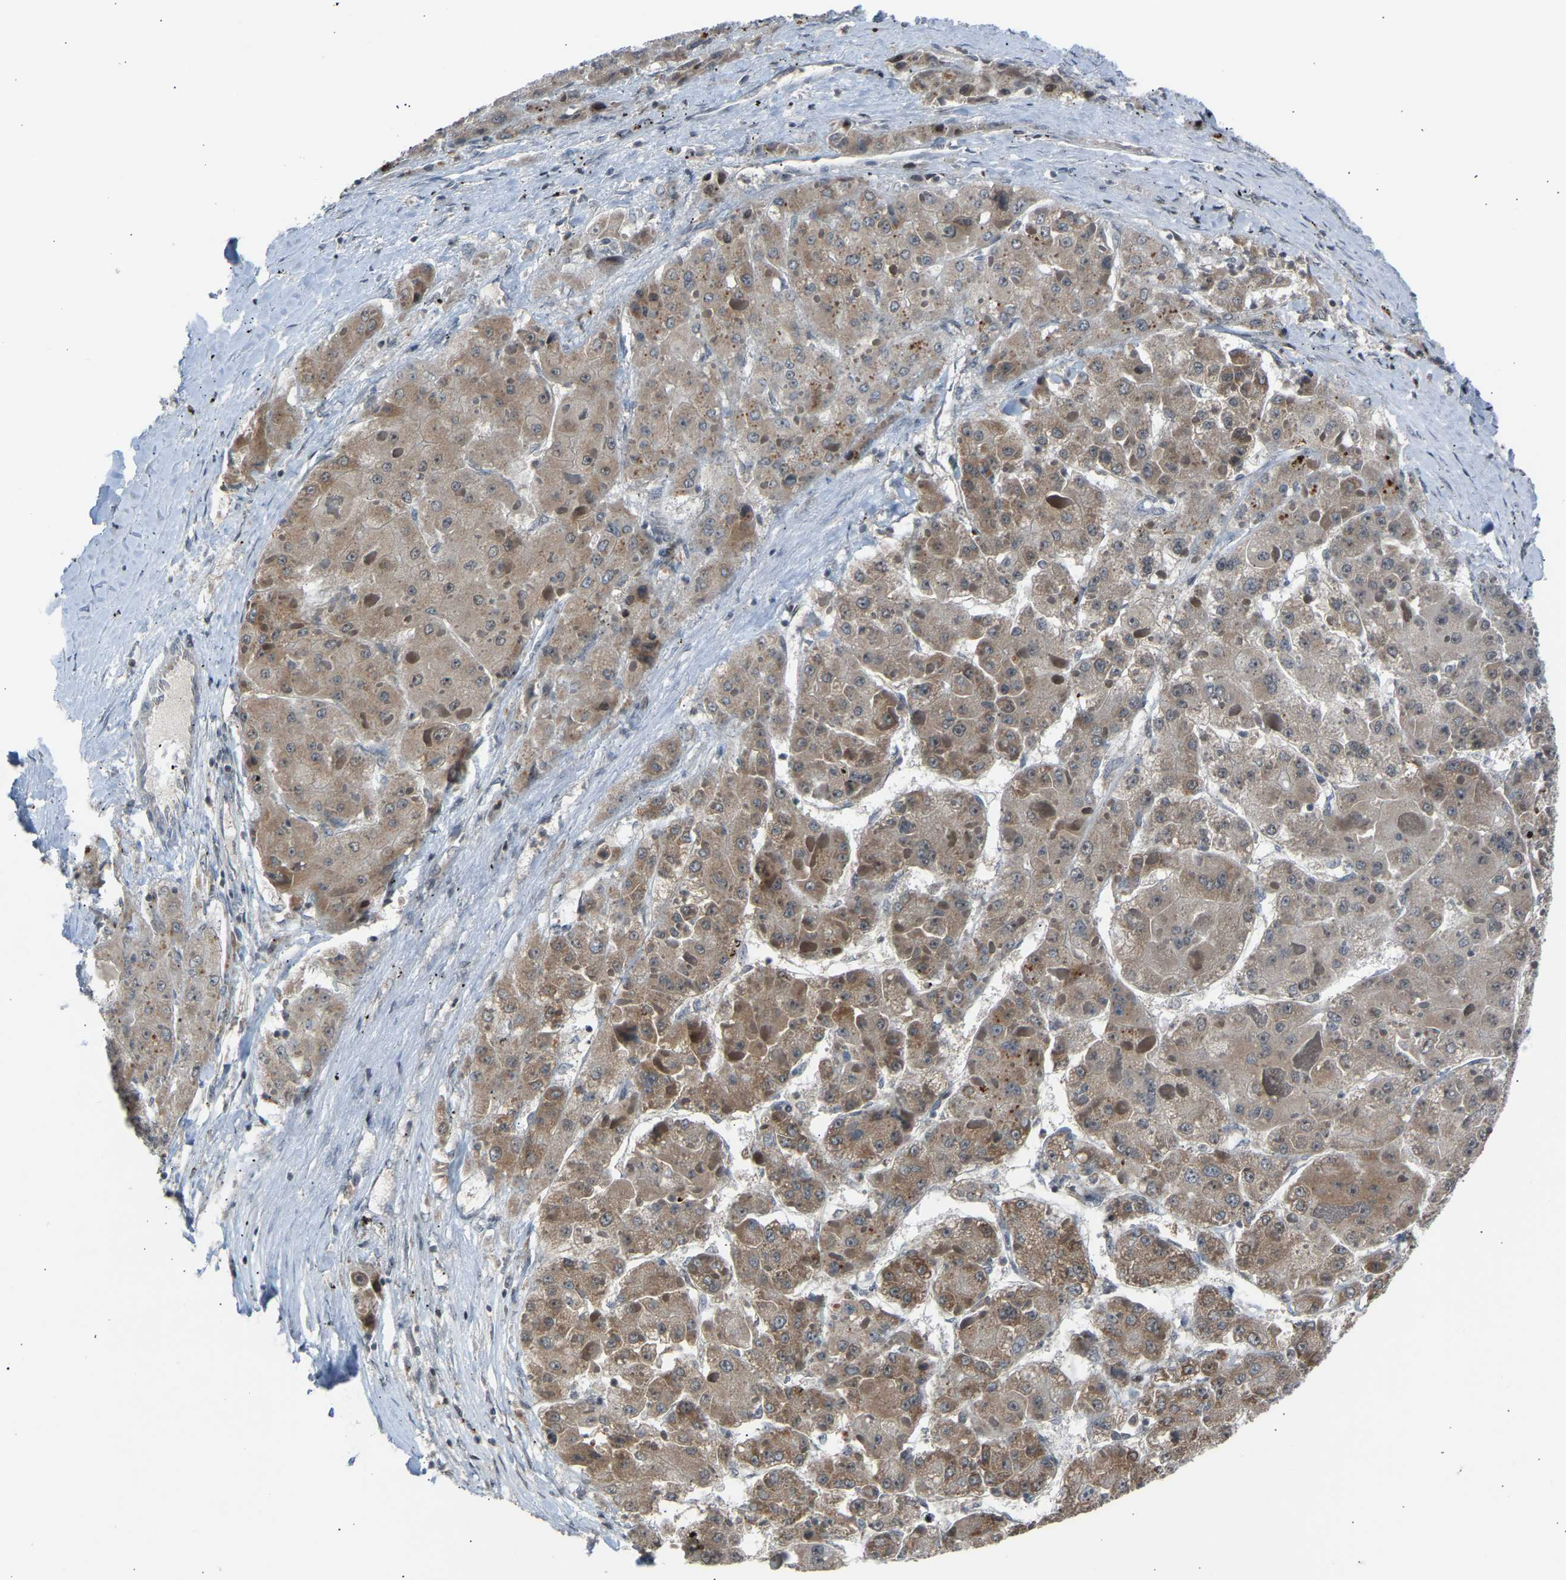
{"staining": {"intensity": "weak", "quantity": ">75%", "location": "cytoplasmic/membranous"}, "tissue": "liver cancer", "cell_type": "Tumor cells", "image_type": "cancer", "snomed": [{"axis": "morphology", "description": "Carcinoma, Hepatocellular, NOS"}, {"axis": "topography", "description": "Liver"}], "caption": "Liver cancer (hepatocellular carcinoma) was stained to show a protein in brown. There is low levels of weak cytoplasmic/membranous expression in about >75% of tumor cells.", "gene": "SLIRP", "patient": {"sex": "female", "age": 73}}